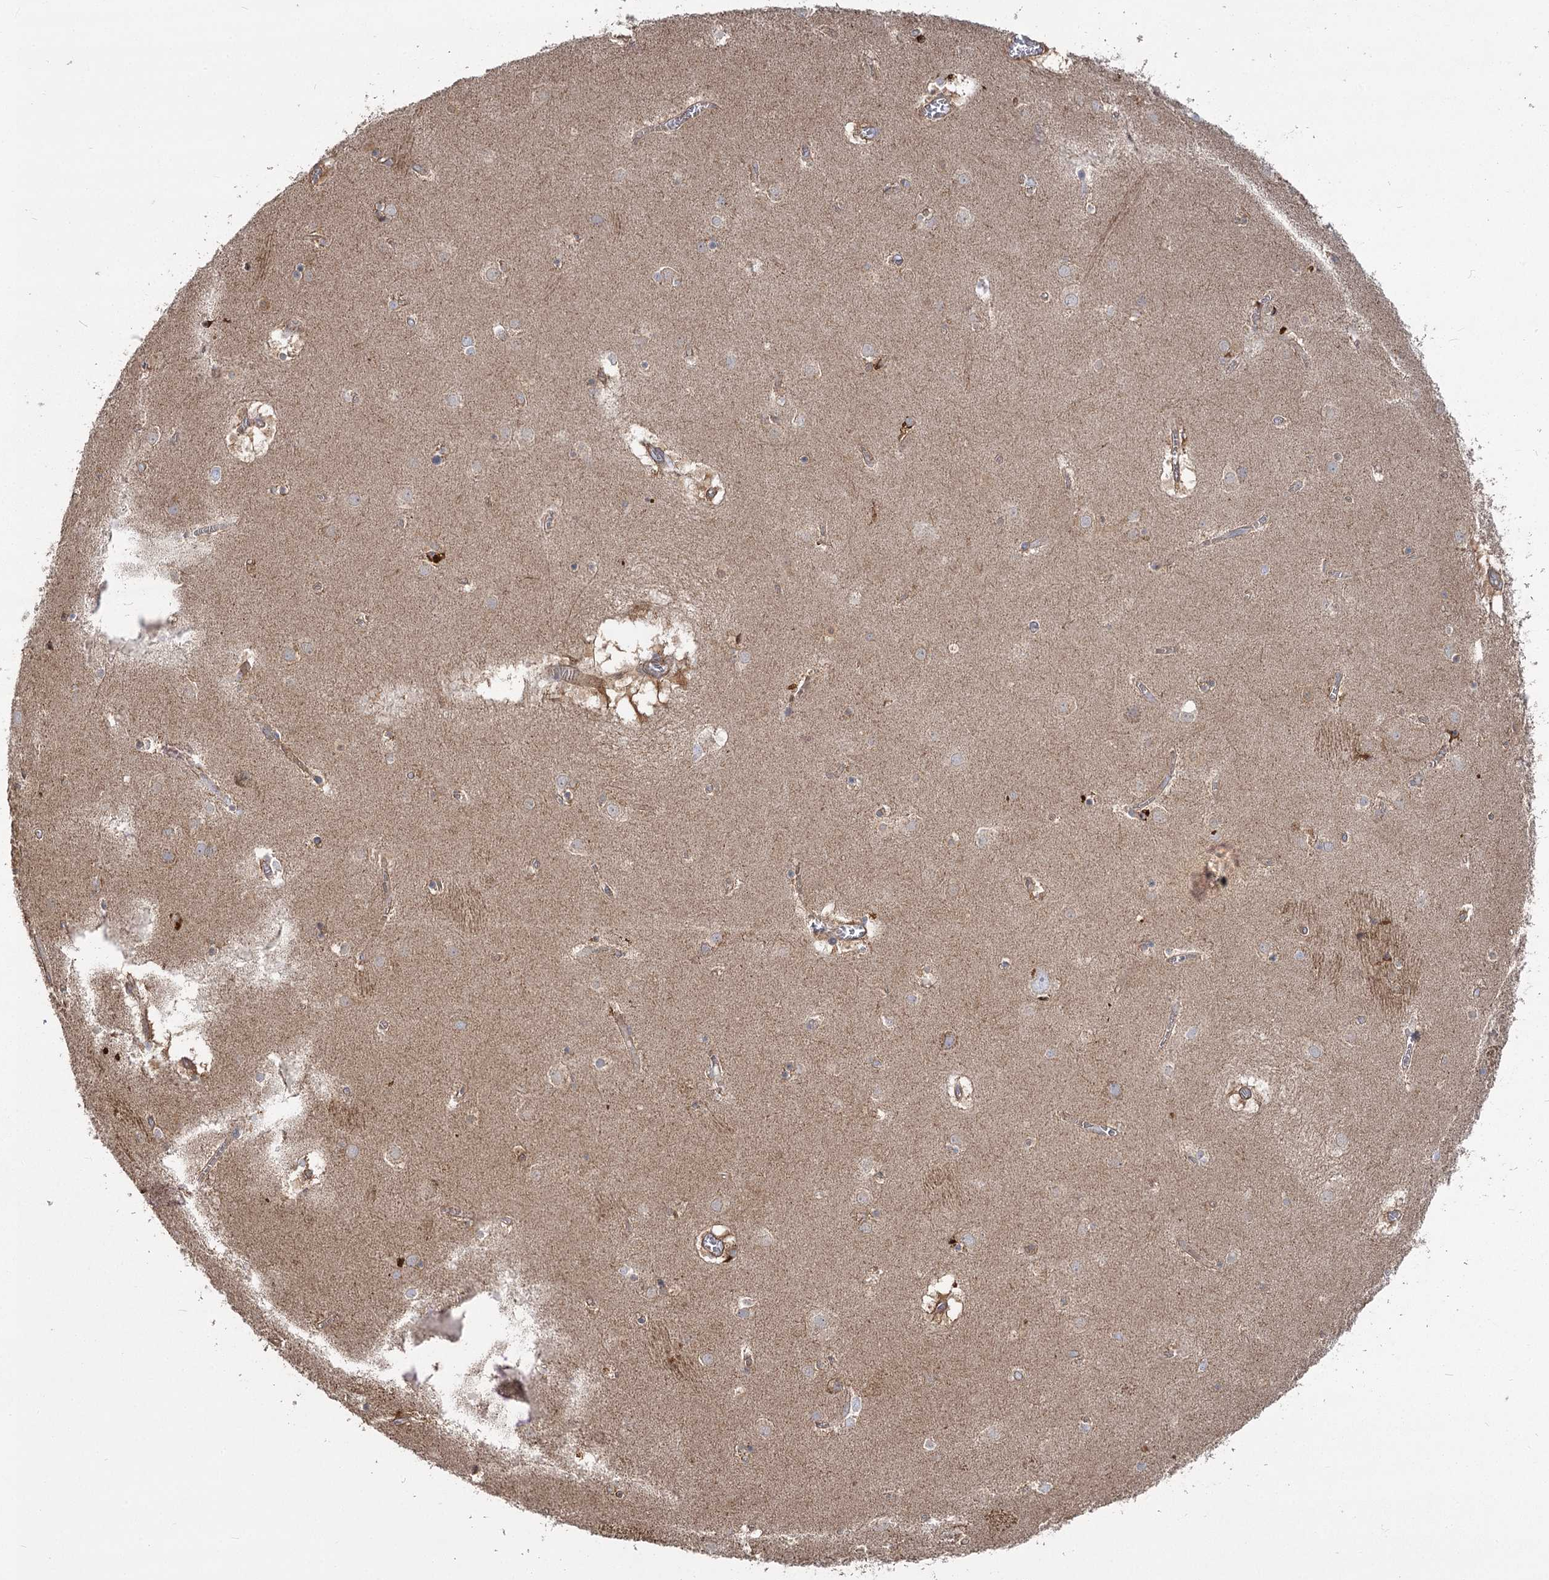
{"staining": {"intensity": "moderate", "quantity": "25%-75%", "location": "cytoplasmic/membranous"}, "tissue": "caudate", "cell_type": "Glial cells", "image_type": "normal", "snomed": [{"axis": "morphology", "description": "Normal tissue, NOS"}, {"axis": "topography", "description": "Lateral ventricle wall"}], "caption": "Moderate cytoplasmic/membranous expression is present in approximately 25%-75% of glial cells in normal caudate. (IHC, brightfield microscopy, high magnification).", "gene": "RMDN2", "patient": {"sex": "male", "age": 70}}